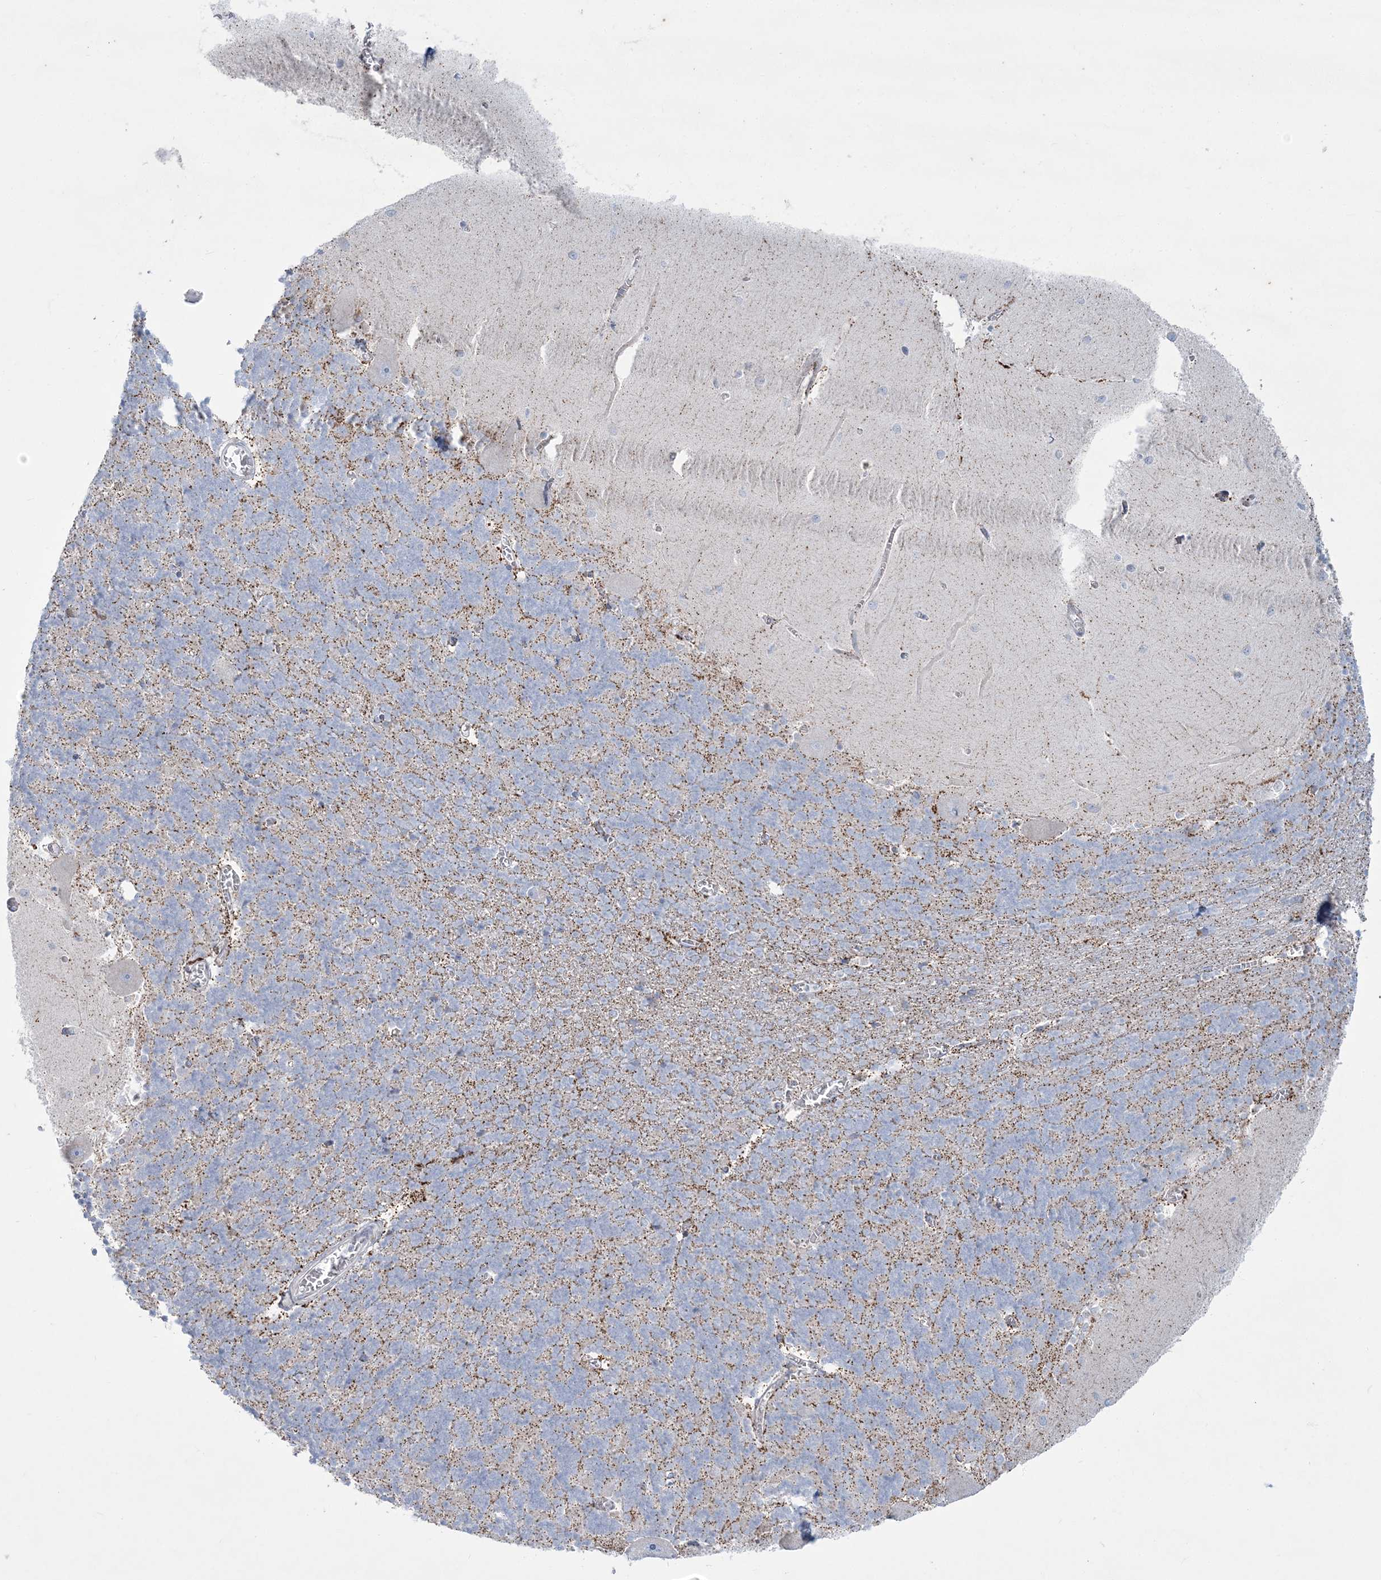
{"staining": {"intensity": "negative", "quantity": "none", "location": "none"}, "tissue": "cerebellum", "cell_type": "Cells in granular layer", "image_type": "normal", "snomed": [{"axis": "morphology", "description": "Normal tissue, NOS"}, {"axis": "topography", "description": "Cerebellum"}], "caption": "Immunohistochemistry micrograph of unremarkable cerebellum stained for a protein (brown), which exhibits no staining in cells in granular layer.", "gene": "TBC1D7", "patient": {"sex": "male", "age": 37}}